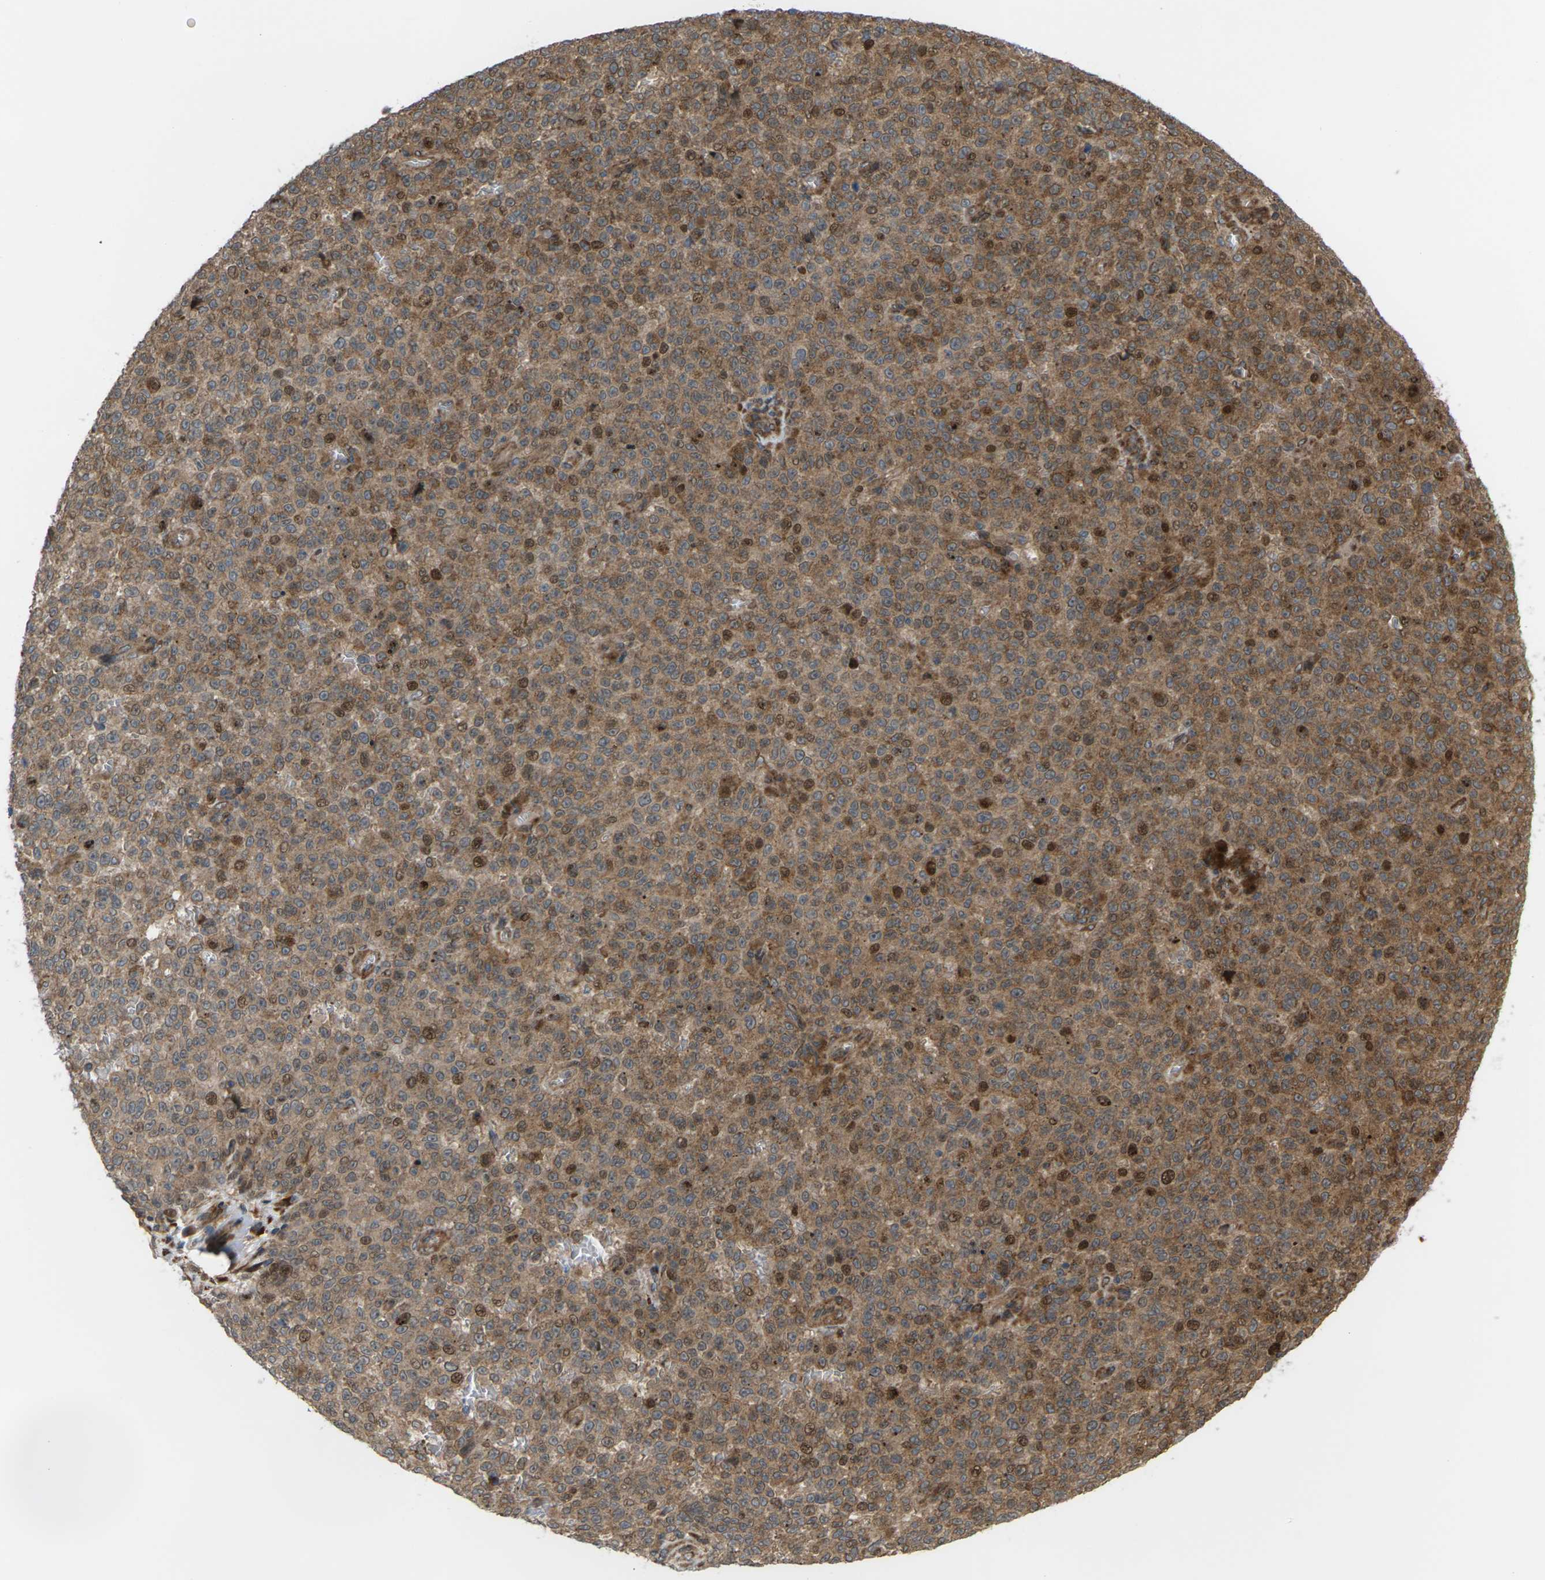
{"staining": {"intensity": "moderate", "quantity": ">75%", "location": "cytoplasmic/membranous,nuclear"}, "tissue": "melanoma", "cell_type": "Tumor cells", "image_type": "cancer", "snomed": [{"axis": "morphology", "description": "Malignant melanoma, NOS"}, {"axis": "topography", "description": "Skin"}], "caption": "About >75% of tumor cells in human melanoma exhibit moderate cytoplasmic/membranous and nuclear protein expression as visualized by brown immunohistochemical staining.", "gene": "ROBO1", "patient": {"sex": "female", "age": 82}}